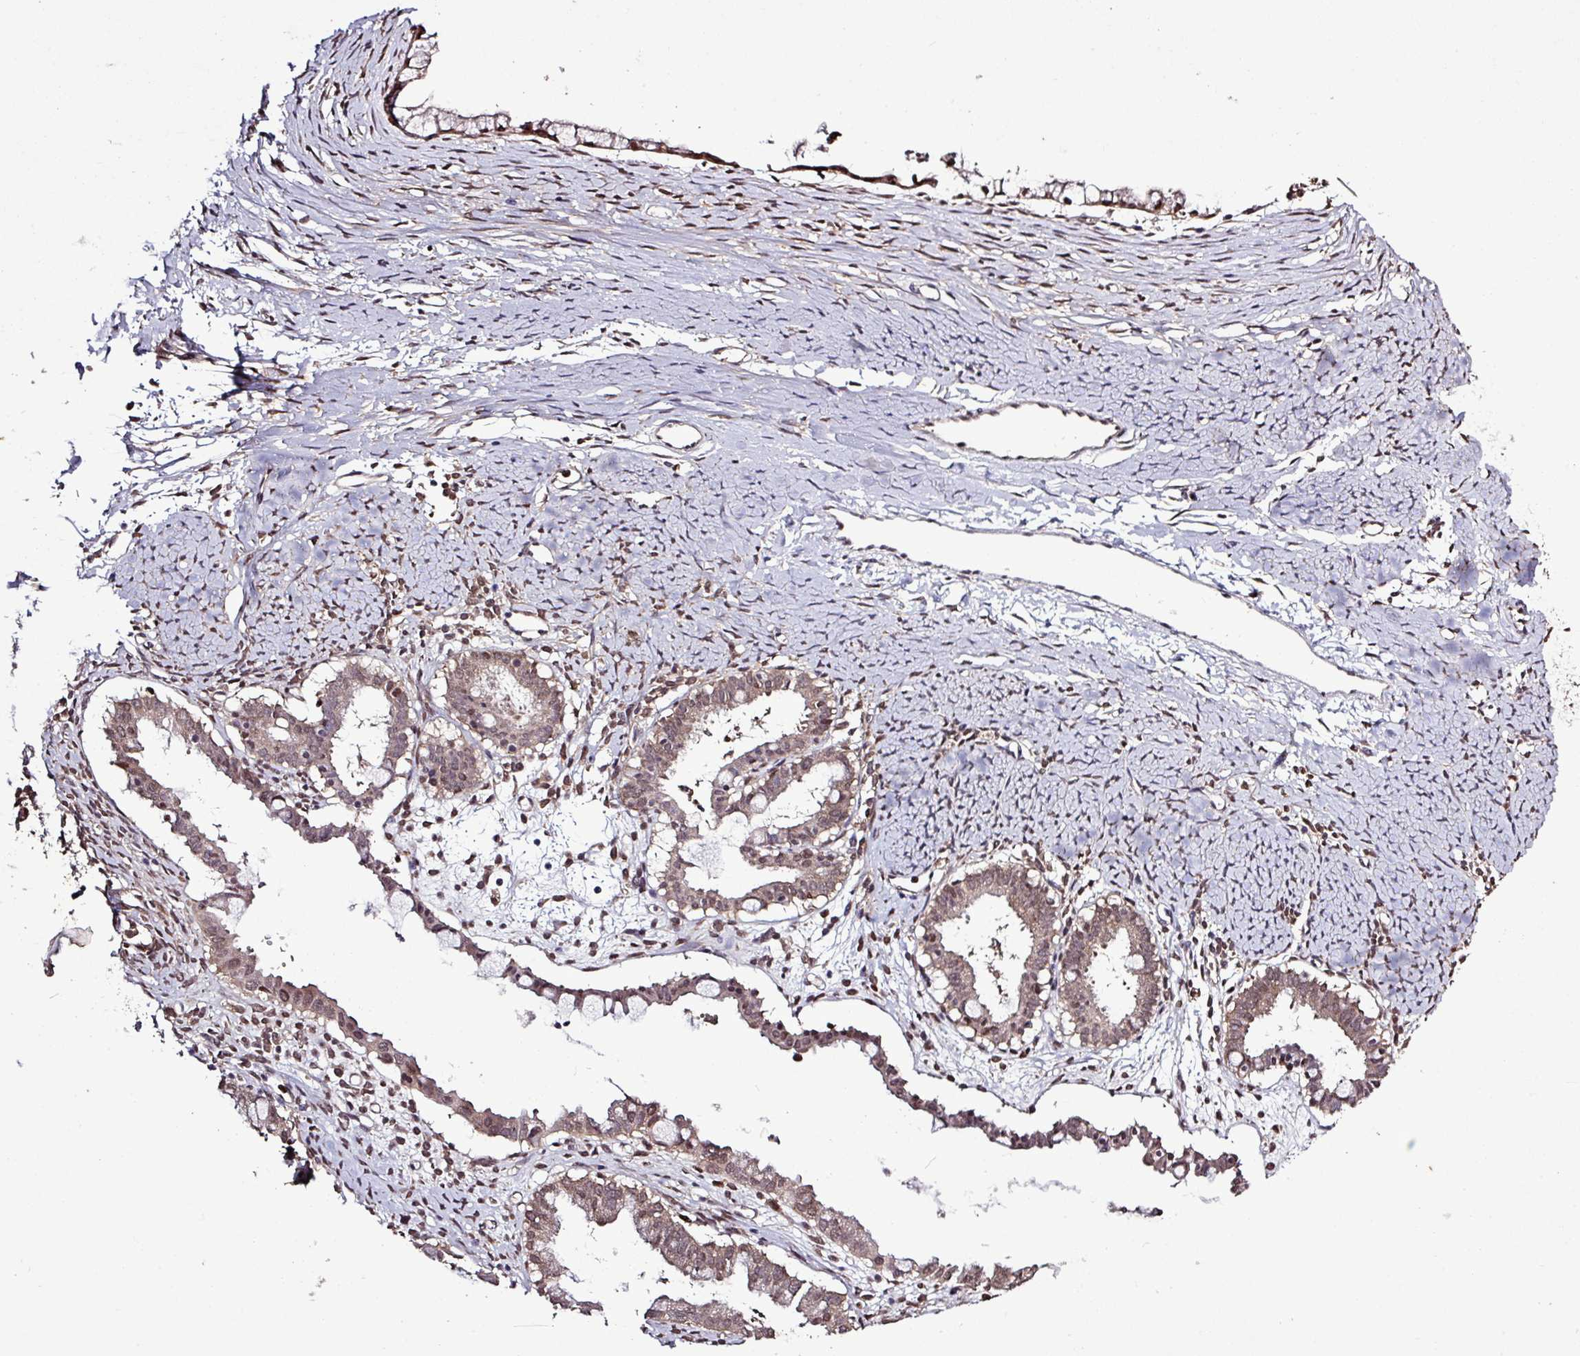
{"staining": {"intensity": "moderate", "quantity": ">75%", "location": "cytoplasmic/membranous,nuclear"}, "tissue": "ovarian cancer", "cell_type": "Tumor cells", "image_type": "cancer", "snomed": [{"axis": "morphology", "description": "Cystadenocarcinoma, mucinous, NOS"}, {"axis": "topography", "description": "Ovary"}], "caption": "High-magnification brightfield microscopy of ovarian cancer (mucinous cystadenocarcinoma) stained with DAB (3,3'-diaminobenzidine) (brown) and counterstained with hematoxylin (blue). tumor cells exhibit moderate cytoplasmic/membranous and nuclear expression is seen in approximately>75% of cells. (DAB IHC with brightfield microscopy, high magnification).", "gene": "SKIC2", "patient": {"sex": "female", "age": 61}}